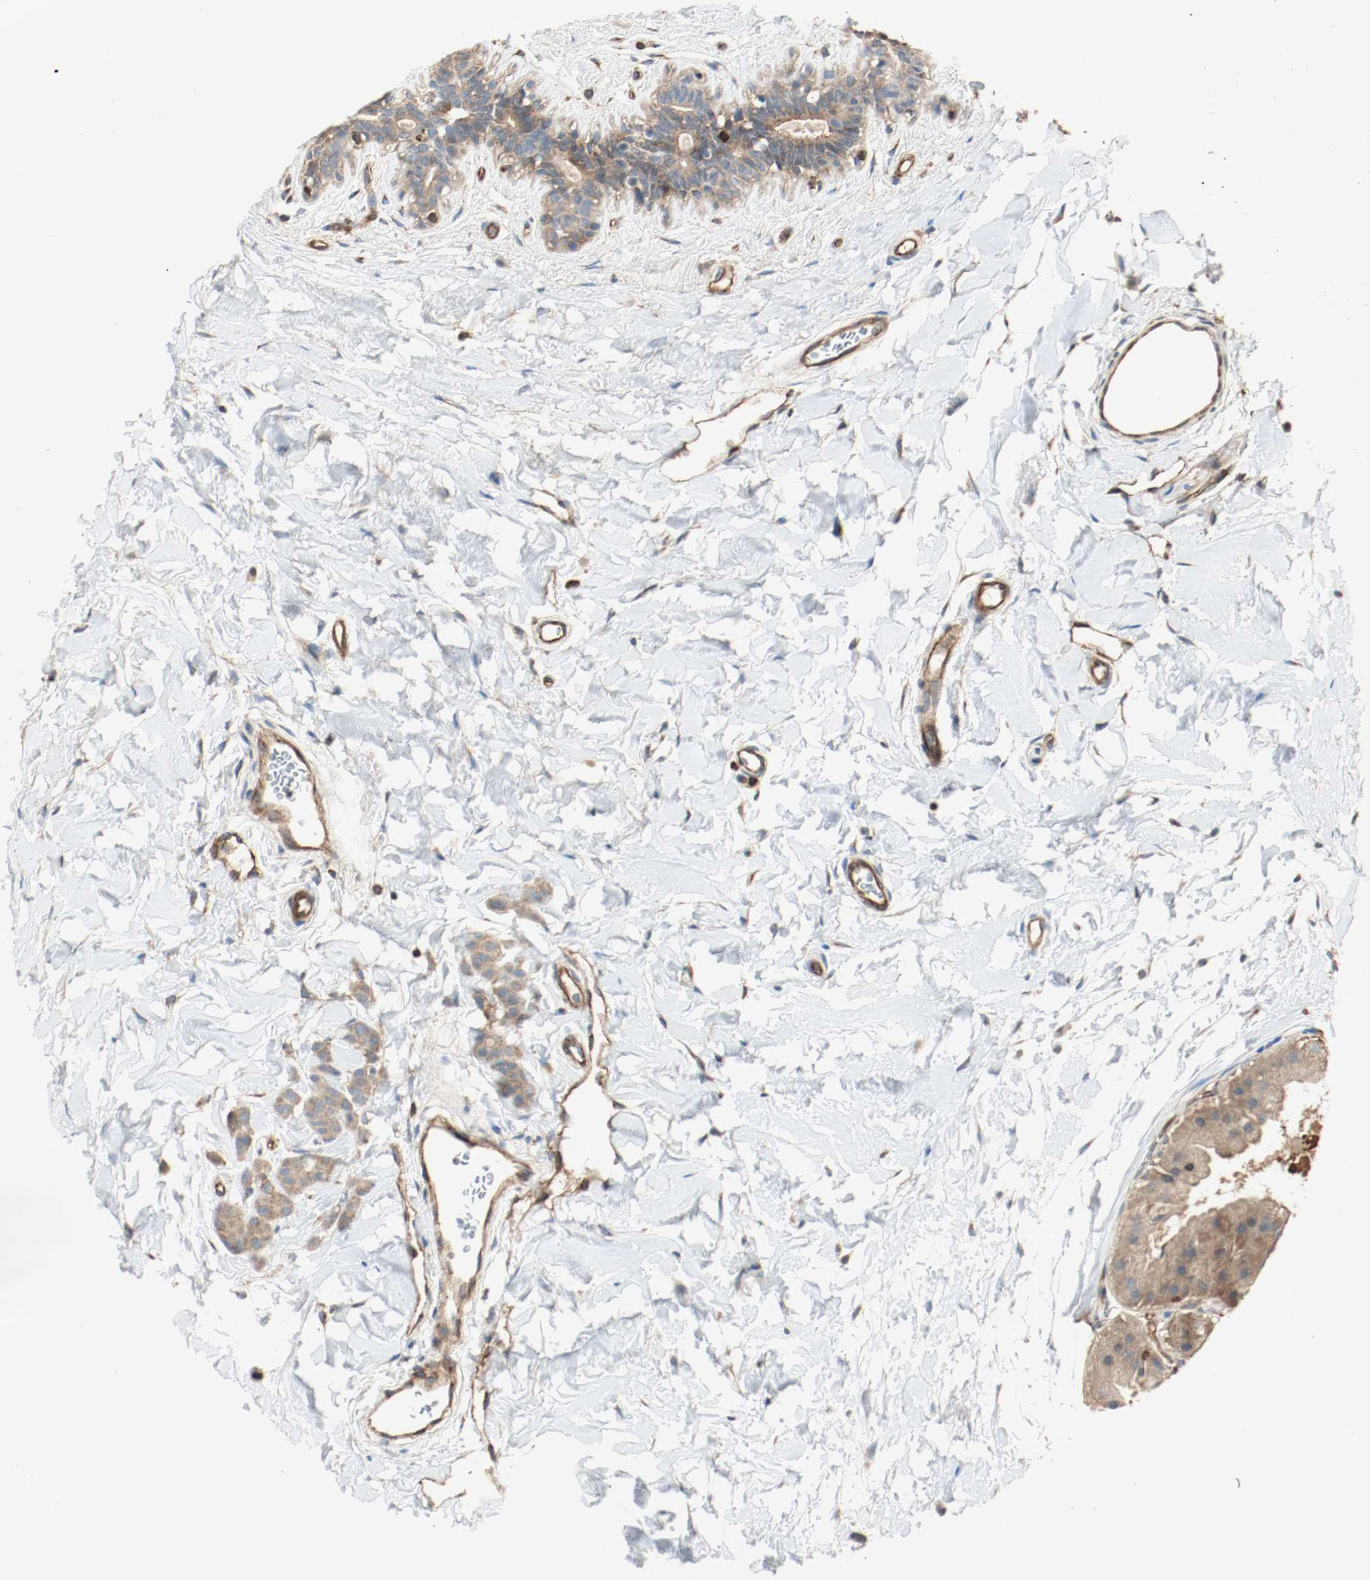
{"staining": {"intensity": "moderate", "quantity": ">75%", "location": "cytoplasmic/membranous"}, "tissue": "breast cancer", "cell_type": "Tumor cells", "image_type": "cancer", "snomed": [{"axis": "morphology", "description": "Lobular carcinoma, in situ"}, {"axis": "morphology", "description": "Lobular carcinoma"}, {"axis": "topography", "description": "Breast"}], "caption": "Tumor cells reveal medium levels of moderate cytoplasmic/membranous staining in about >75% of cells in breast cancer (lobular carcinoma in situ).", "gene": "PLCG1", "patient": {"sex": "female", "age": 41}}